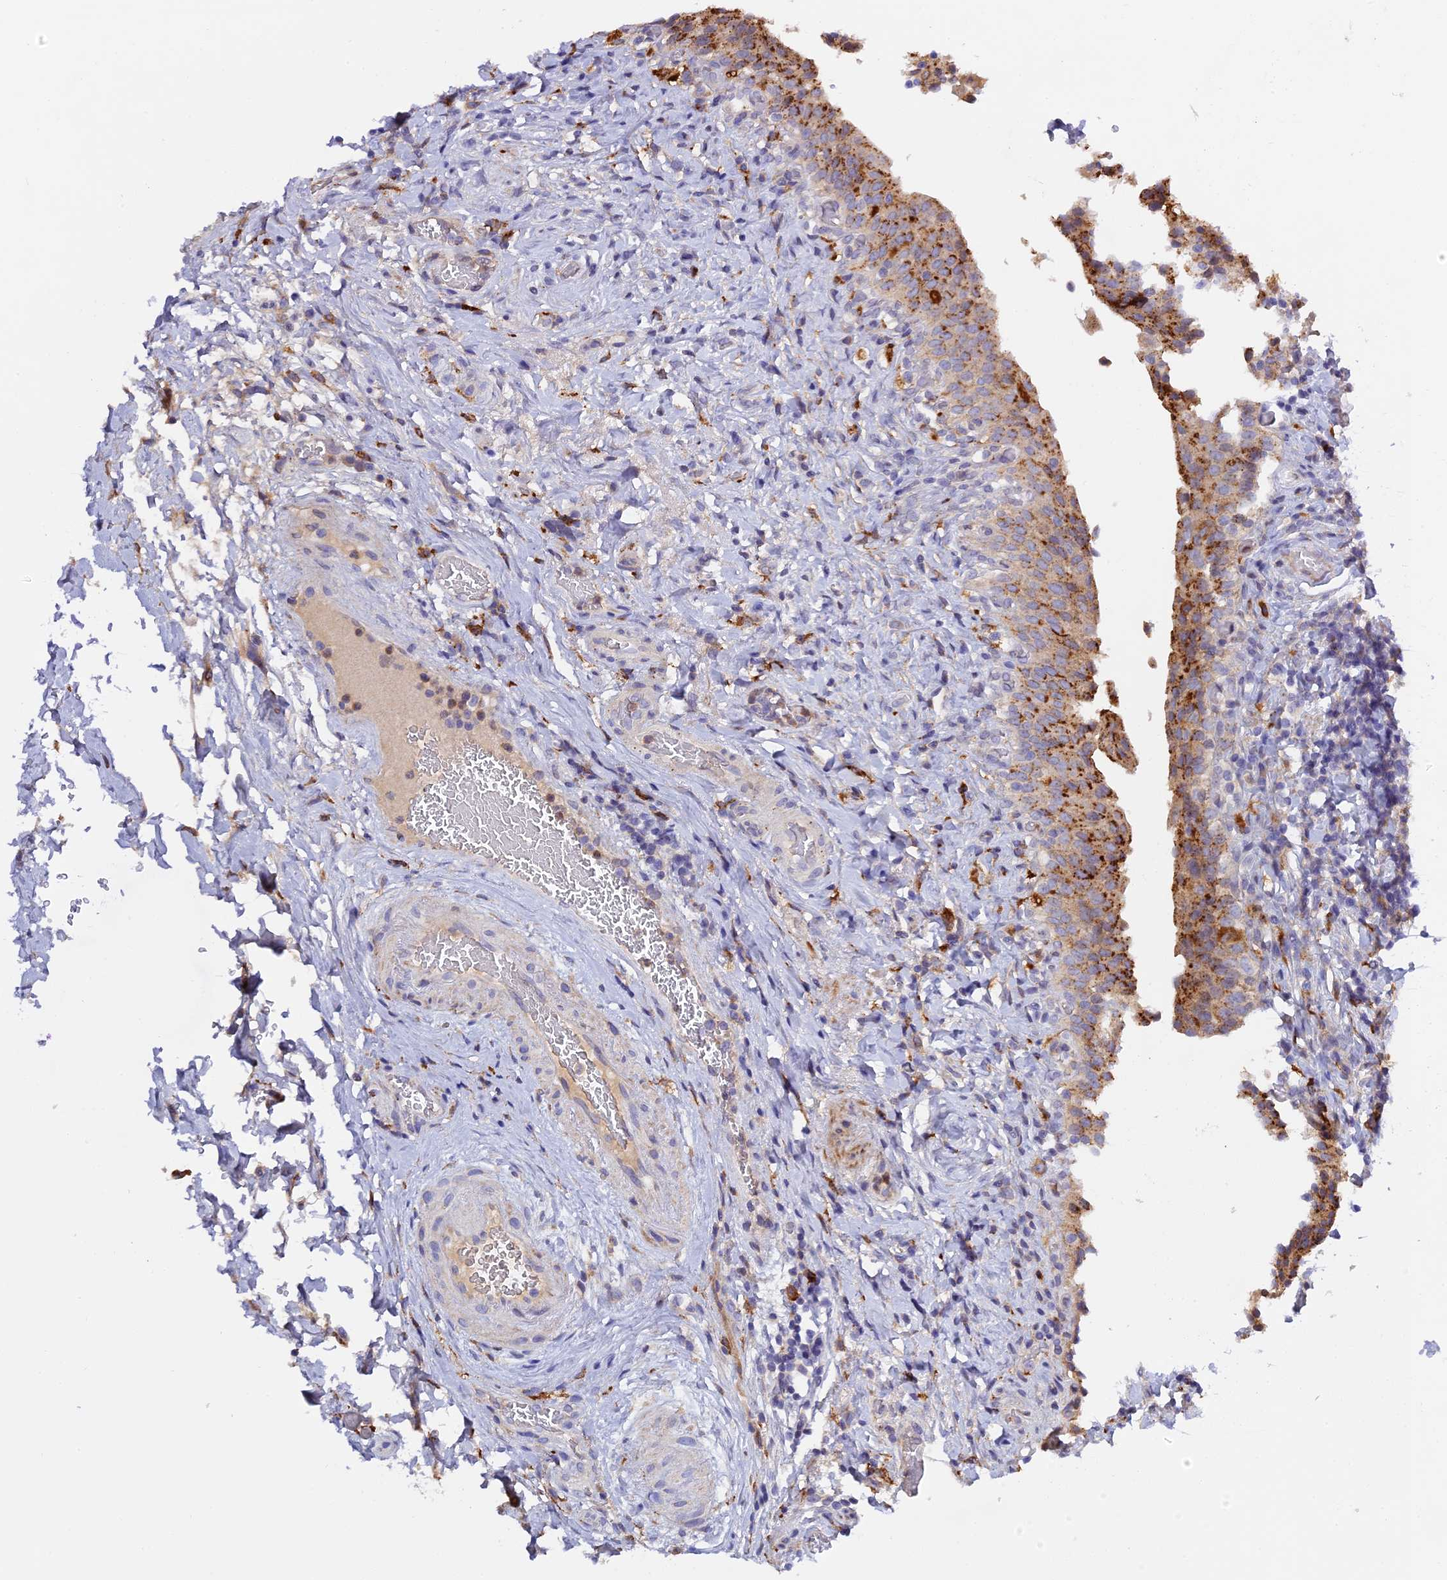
{"staining": {"intensity": "strong", "quantity": "25%-75%", "location": "cytoplasmic/membranous"}, "tissue": "urinary bladder", "cell_type": "Urothelial cells", "image_type": "normal", "snomed": [{"axis": "morphology", "description": "Normal tissue, NOS"}, {"axis": "morphology", "description": "Inflammation, NOS"}, {"axis": "topography", "description": "Urinary bladder"}], "caption": "Immunohistochemistry (DAB (3,3'-diaminobenzidine)) staining of normal human urinary bladder displays strong cytoplasmic/membranous protein expression in about 25%-75% of urothelial cells.", "gene": "RPGRIP1L", "patient": {"sex": "male", "age": 64}}